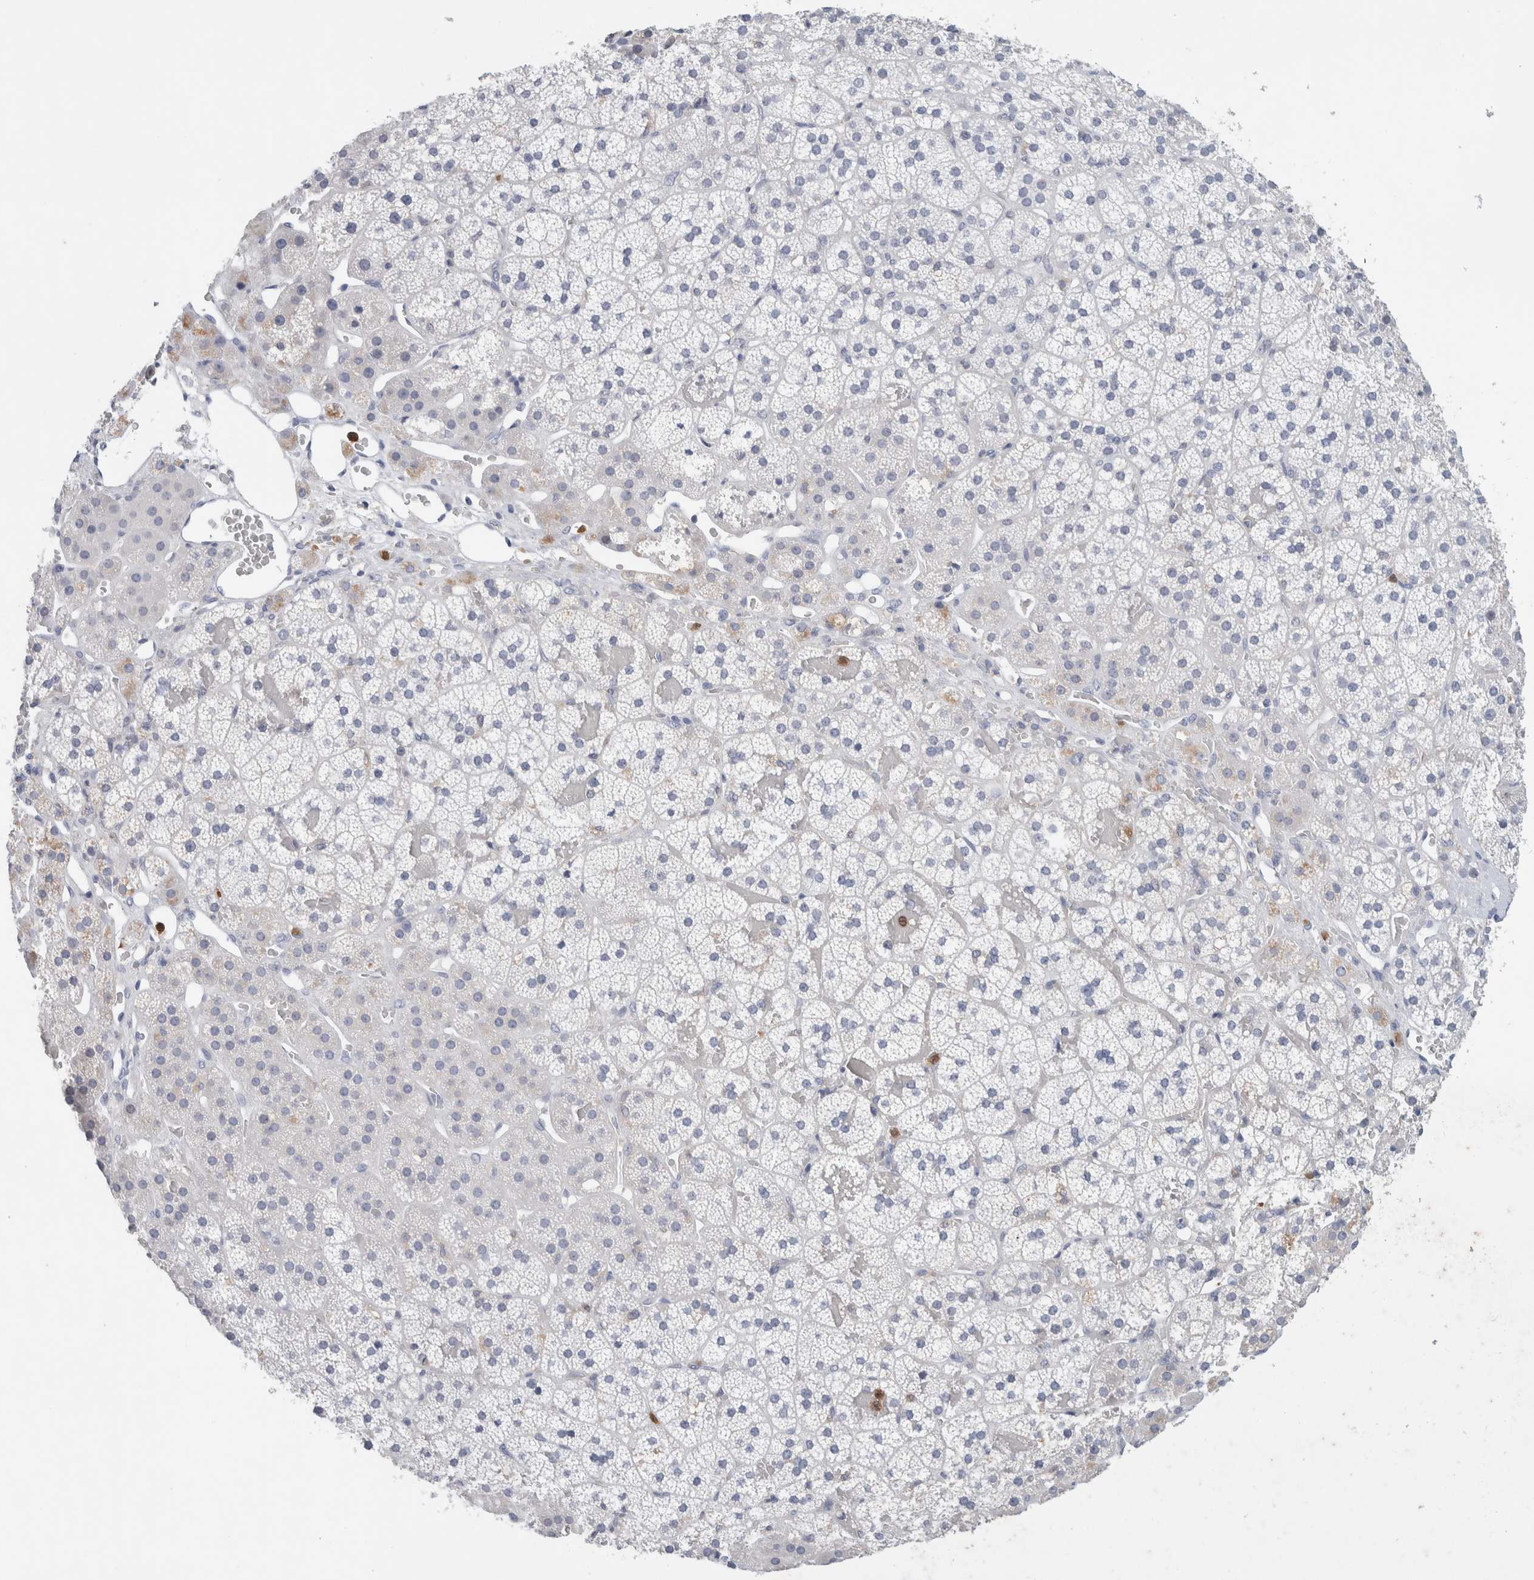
{"staining": {"intensity": "negative", "quantity": "none", "location": "none"}, "tissue": "adrenal gland", "cell_type": "Glandular cells", "image_type": "normal", "snomed": [{"axis": "morphology", "description": "Normal tissue, NOS"}, {"axis": "topography", "description": "Adrenal gland"}], "caption": "Immunohistochemical staining of normal adrenal gland reveals no significant positivity in glandular cells.", "gene": "NCF2", "patient": {"sex": "female", "age": 44}}